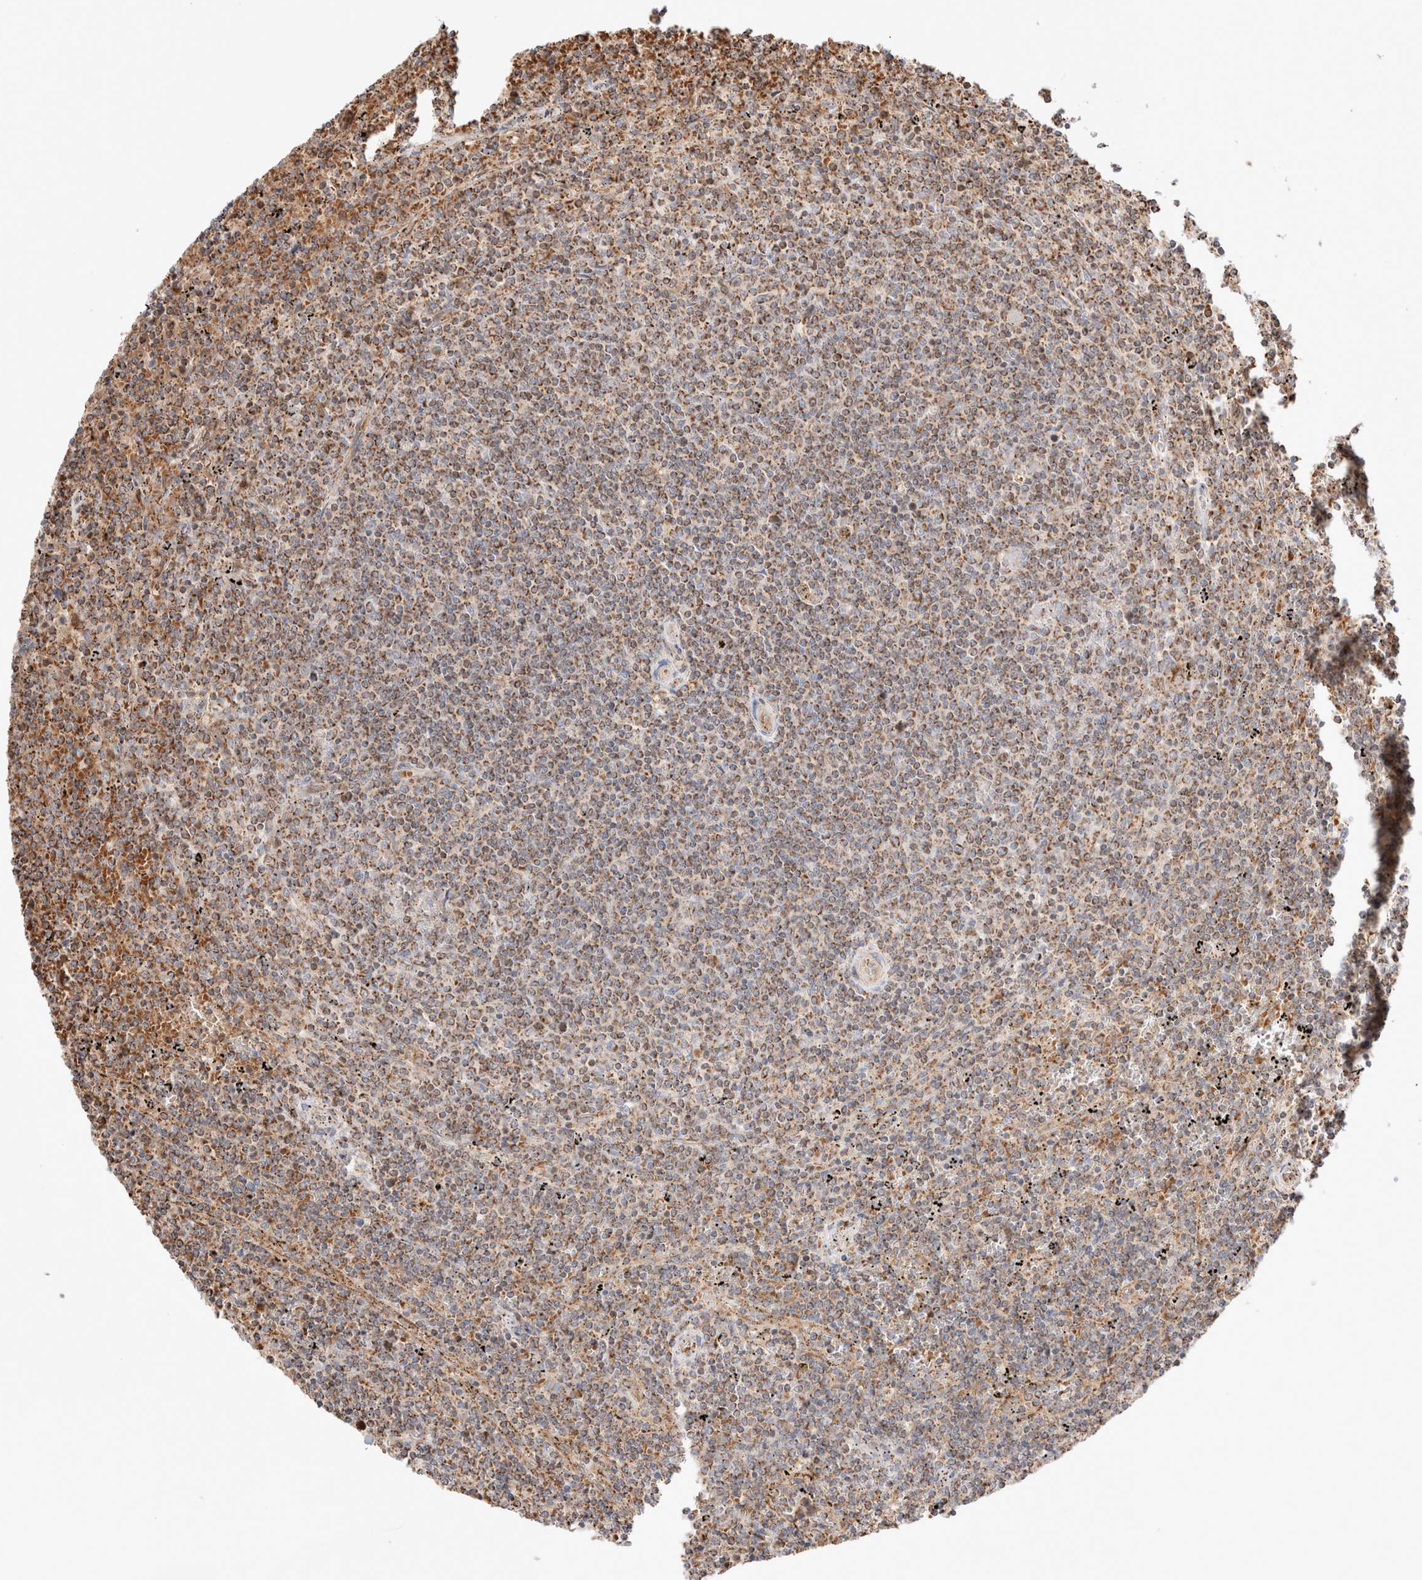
{"staining": {"intensity": "moderate", "quantity": ">75%", "location": "cytoplasmic/membranous"}, "tissue": "lymphoma", "cell_type": "Tumor cells", "image_type": "cancer", "snomed": [{"axis": "morphology", "description": "Malignant lymphoma, non-Hodgkin's type, Low grade"}, {"axis": "topography", "description": "Spleen"}], "caption": "The micrograph shows staining of low-grade malignant lymphoma, non-Hodgkin's type, revealing moderate cytoplasmic/membranous protein staining (brown color) within tumor cells.", "gene": "TMPPE", "patient": {"sex": "female", "age": 50}}